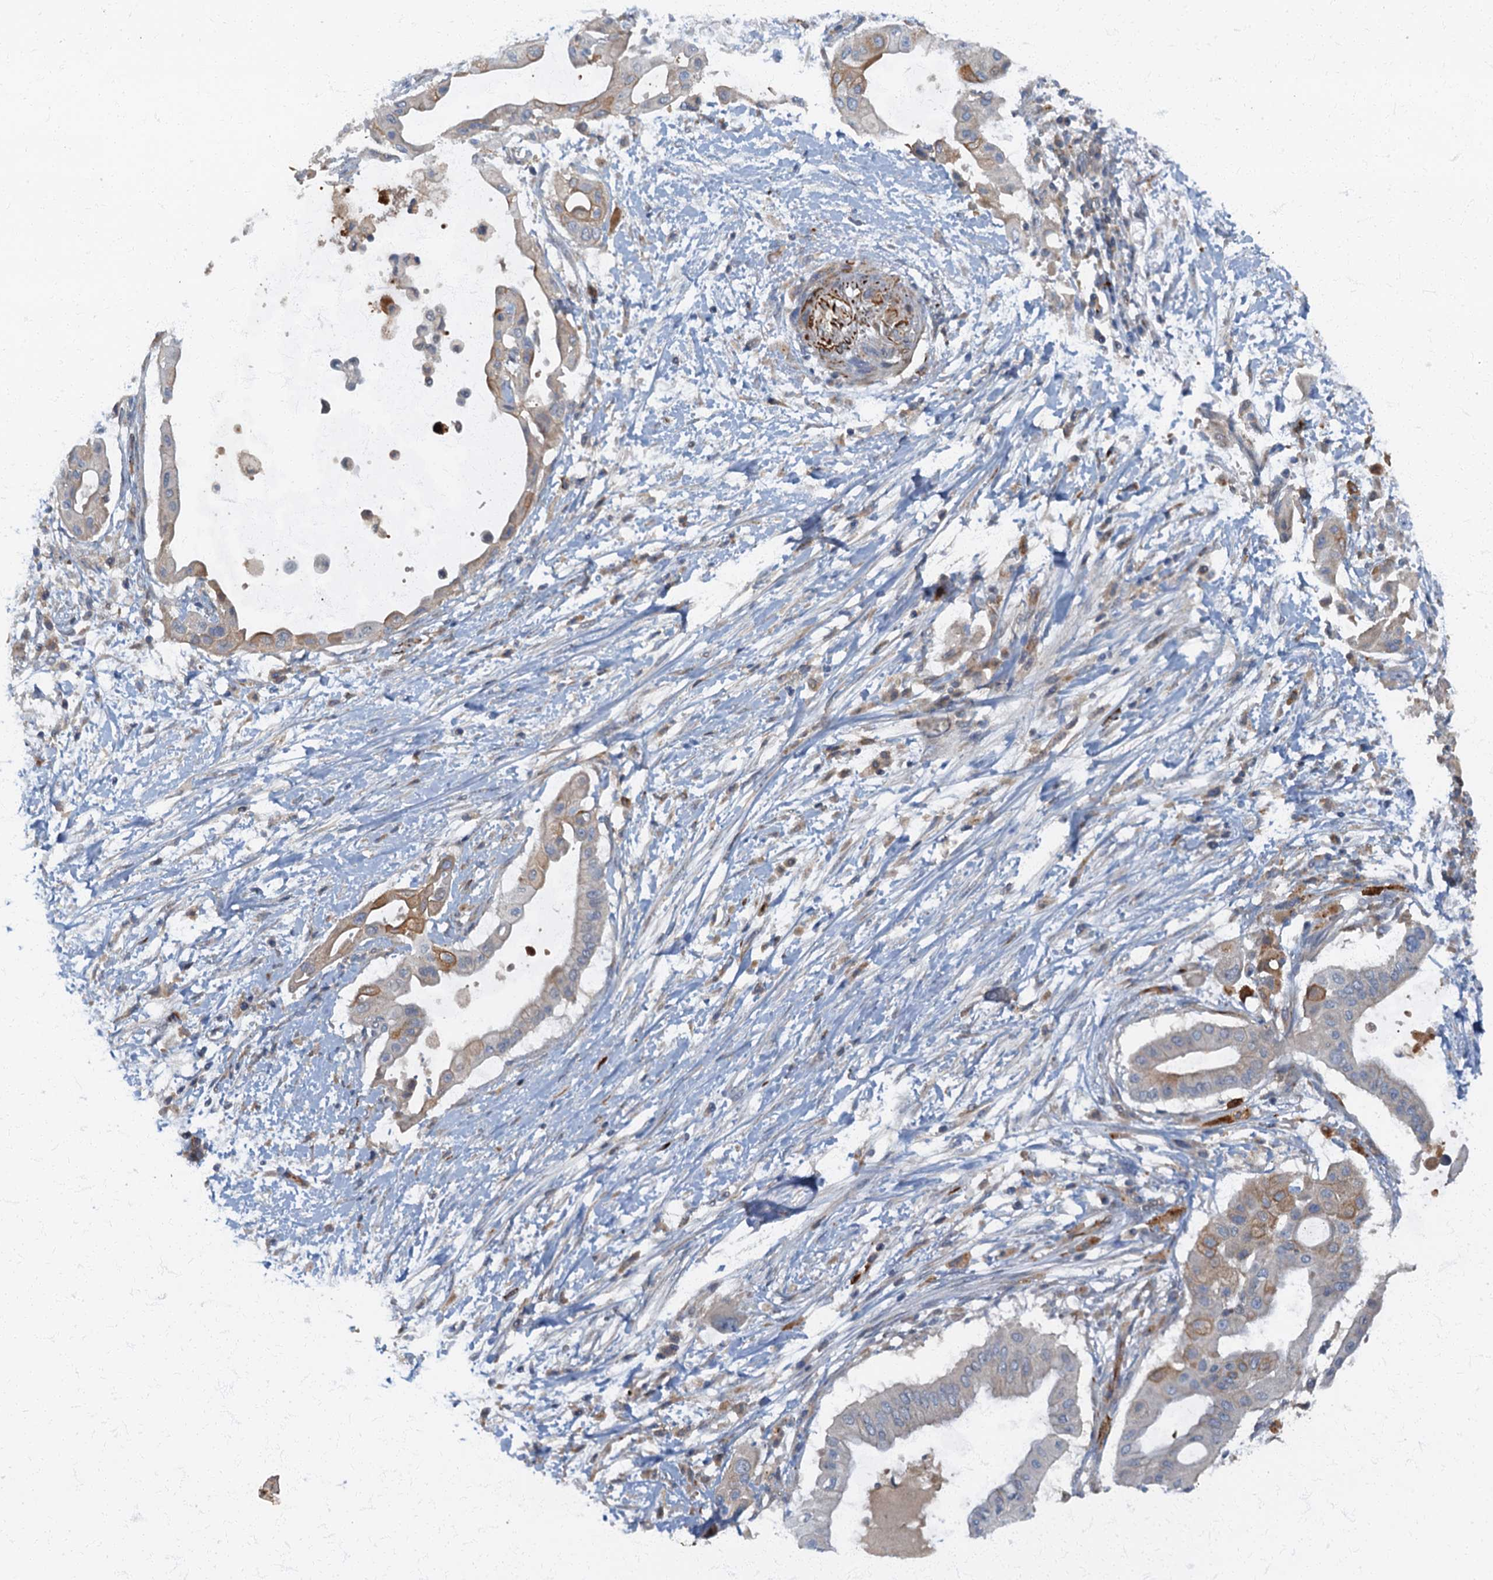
{"staining": {"intensity": "moderate", "quantity": "<25%", "location": "cytoplasmic/membranous"}, "tissue": "pancreatic cancer", "cell_type": "Tumor cells", "image_type": "cancer", "snomed": [{"axis": "morphology", "description": "Adenocarcinoma, NOS"}, {"axis": "topography", "description": "Pancreas"}], "caption": "This is a histology image of immunohistochemistry (IHC) staining of pancreatic cancer, which shows moderate positivity in the cytoplasmic/membranous of tumor cells.", "gene": "ARL11", "patient": {"sex": "male", "age": 68}}